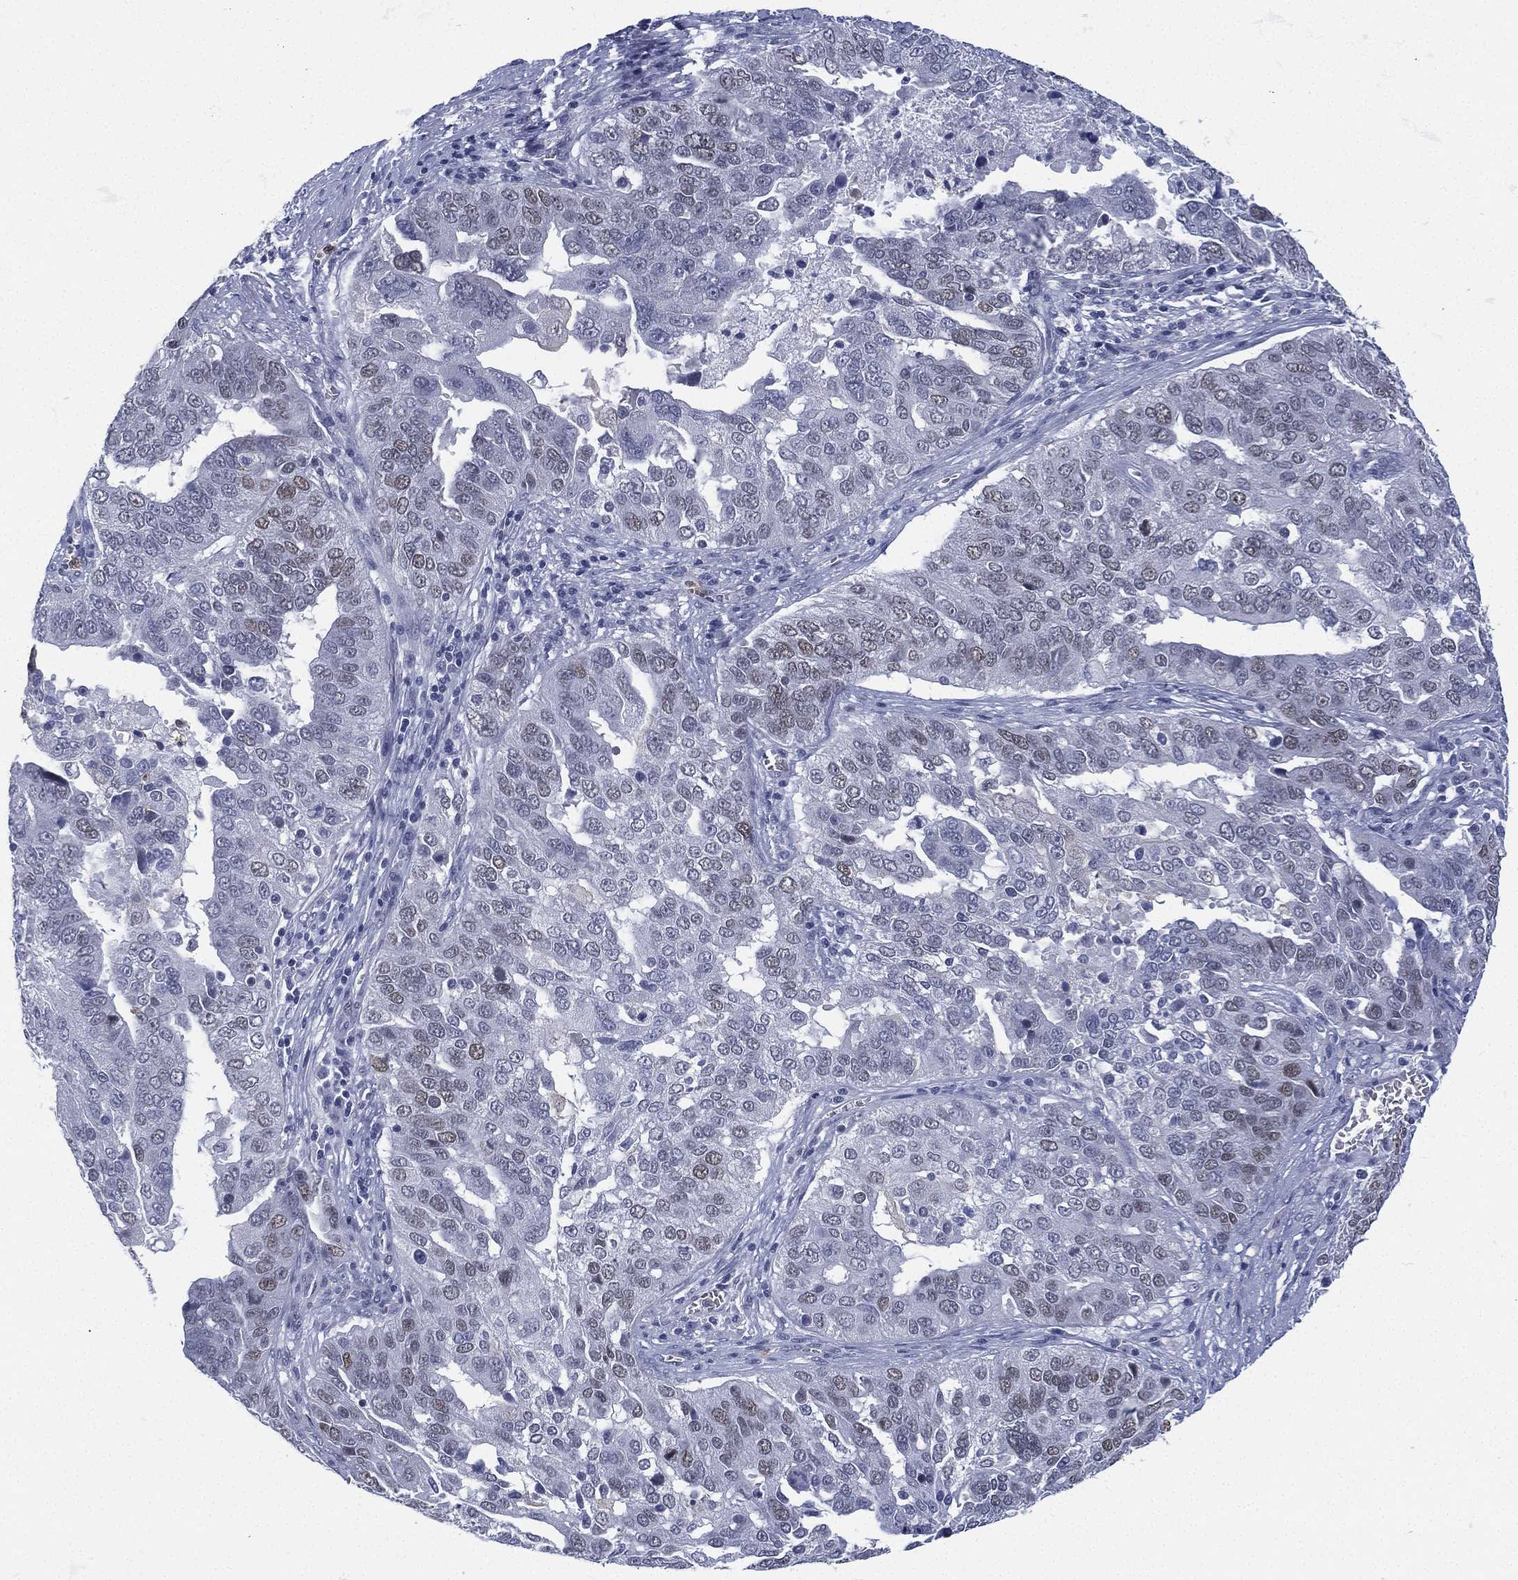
{"staining": {"intensity": "weak", "quantity": "<25%", "location": "nuclear"}, "tissue": "ovarian cancer", "cell_type": "Tumor cells", "image_type": "cancer", "snomed": [{"axis": "morphology", "description": "Carcinoma, endometroid"}, {"axis": "topography", "description": "Soft tissue"}, {"axis": "topography", "description": "Ovary"}], "caption": "Immunohistochemistry photomicrograph of ovarian endometroid carcinoma stained for a protein (brown), which shows no positivity in tumor cells.", "gene": "ZNF711", "patient": {"sex": "female", "age": 52}}